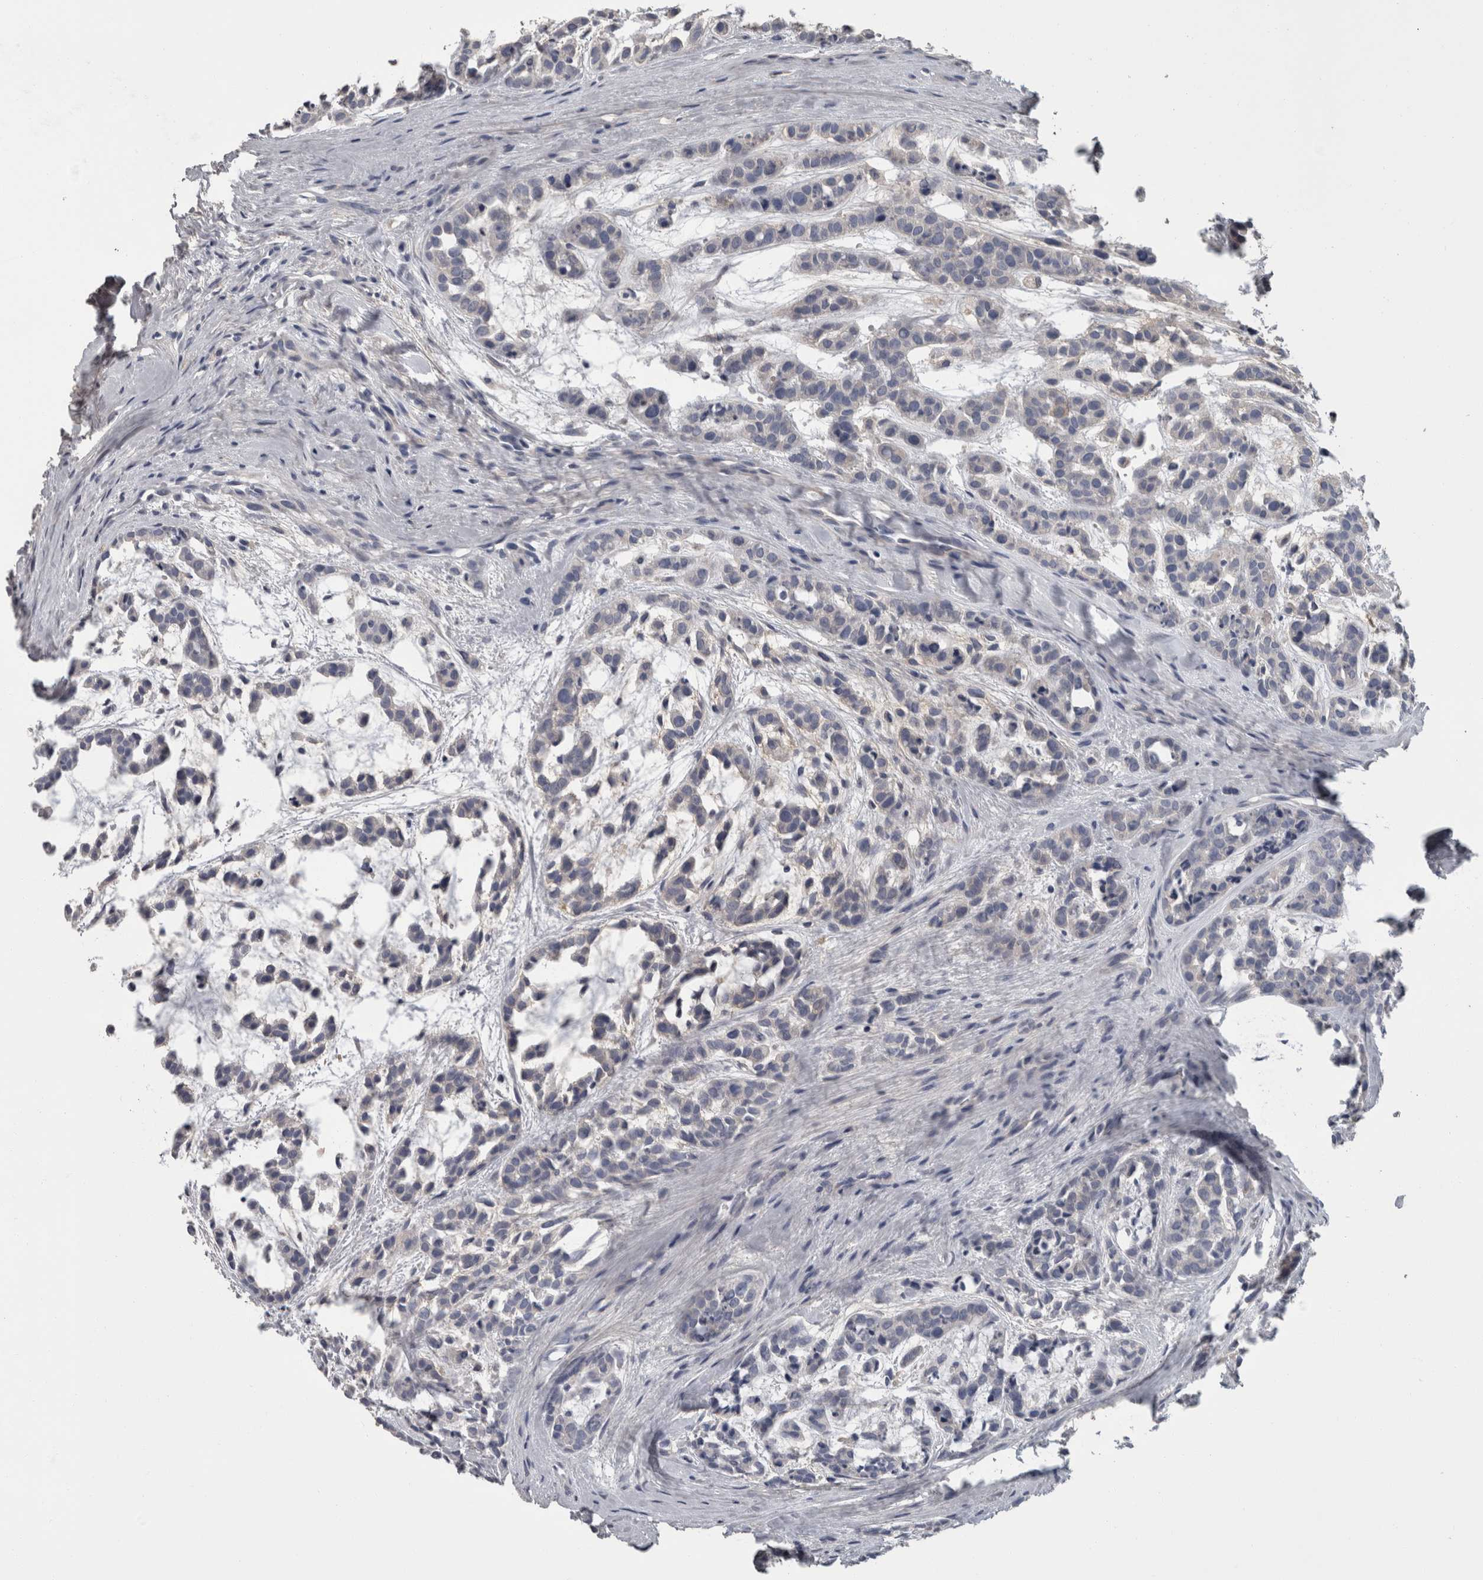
{"staining": {"intensity": "negative", "quantity": "none", "location": "none"}, "tissue": "head and neck cancer", "cell_type": "Tumor cells", "image_type": "cancer", "snomed": [{"axis": "morphology", "description": "Adenocarcinoma, NOS"}, {"axis": "morphology", "description": "Adenoma, NOS"}, {"axis": "topography", "description": "Head-Neck"}], "caption": "DAB (3,3'-diaminobenzidine) immunohistochemical staining of human head and neck cancer (adenoma) reveals no significant expression in tumor cells.", "gene": "EFEMP2", "patient": {"sex": "female", "age": 55}}